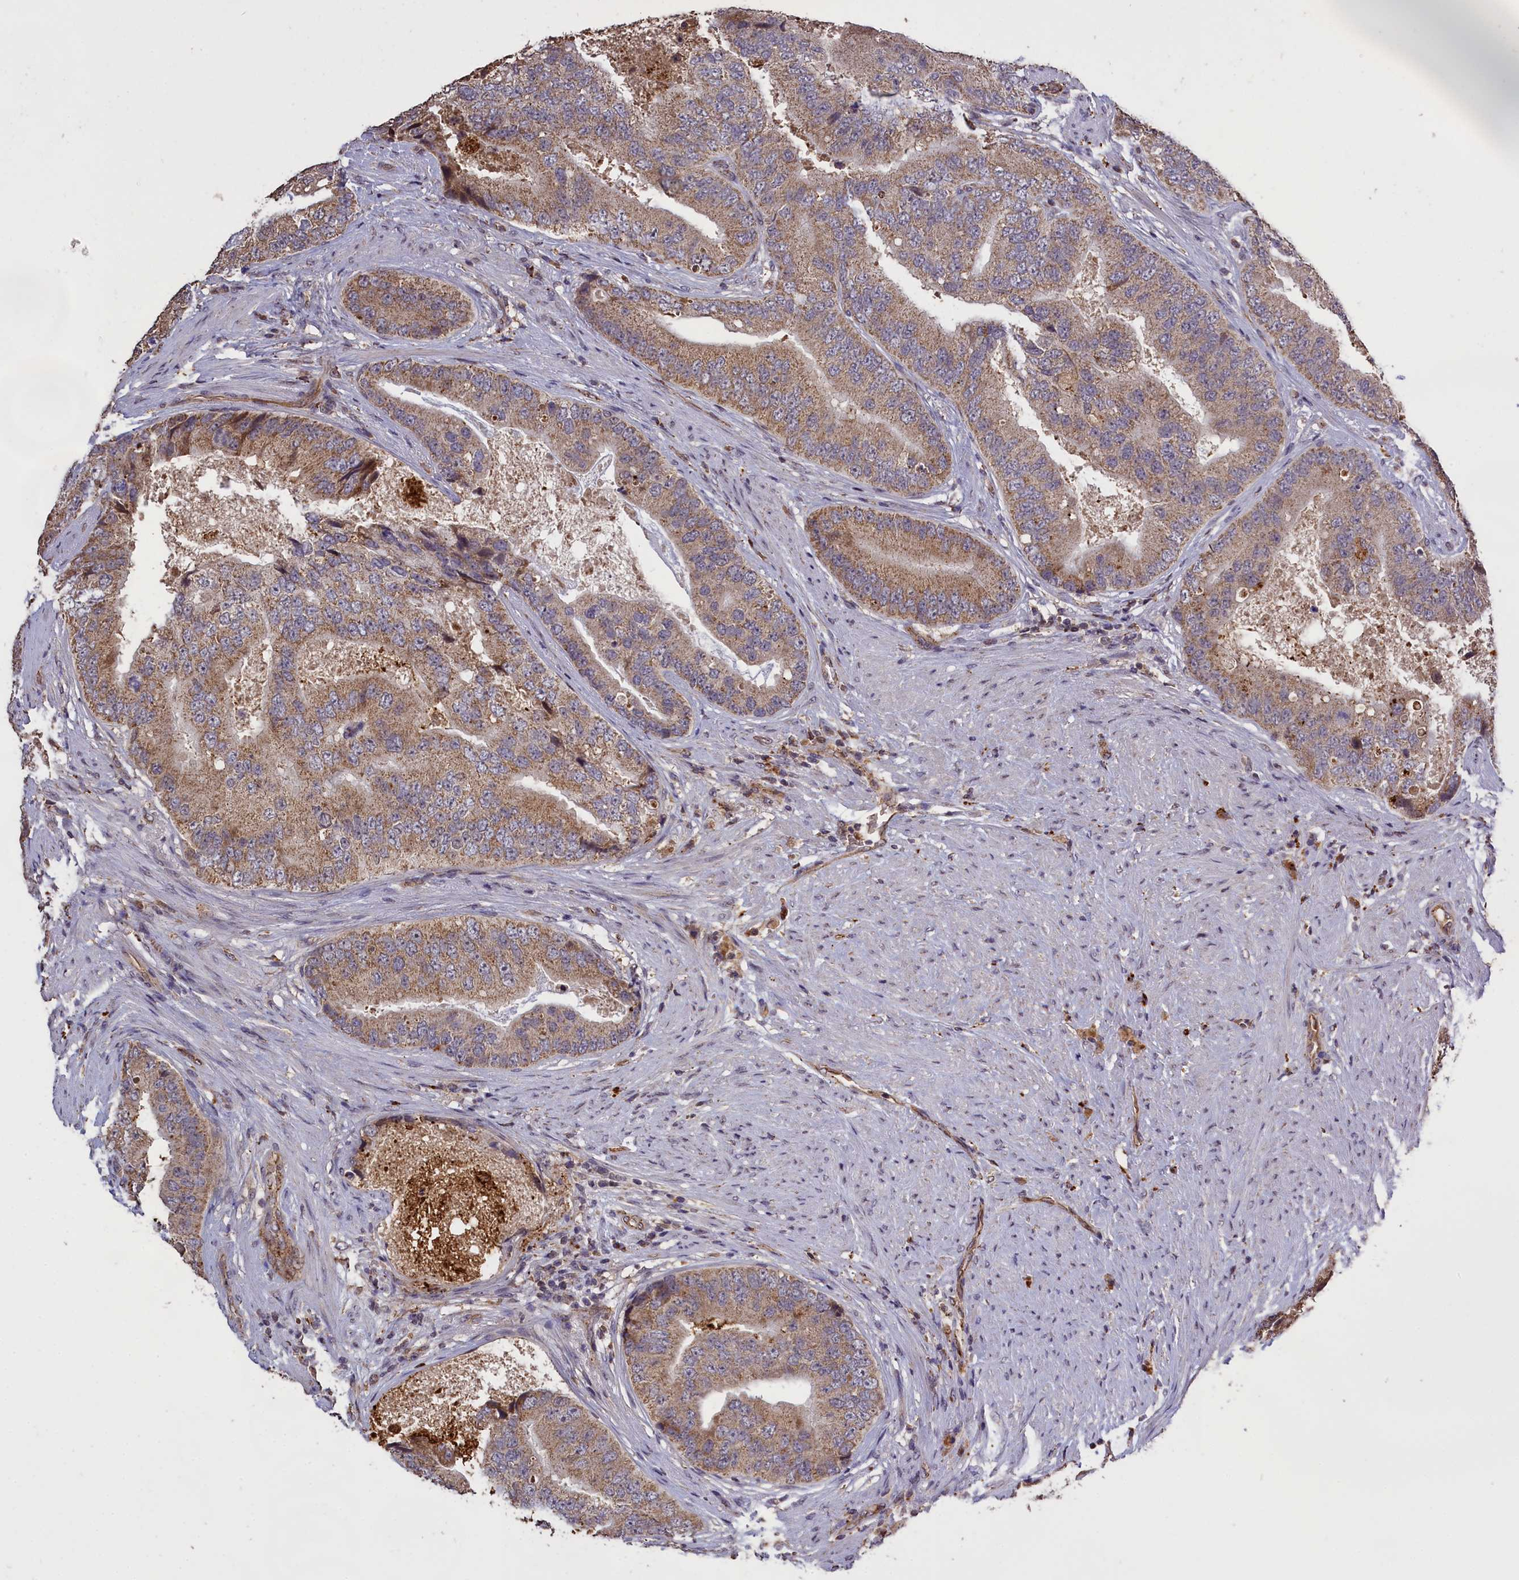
{"staining": {"intensity": "moderate", "quantity": ">75%", "location": "cytoplasmic/membranous"}, "tissue": "prostate cancer", "cell_type": "Tumor cells", "image_type": "cancer", "snomed": [{"axis": "morphology", "description": "Adenocarcinoma, High grade"}, {"axis": "topography", "description": "Prostate"}], "caption": "Prostate cancer (high-grade adenocarcinoma) was stained to show a protein in brown. There is medium levels of moderate cytoplasmic/membranous staining in about >75% of tumor cells. (Brightfield microscopy of DAB IHC at high magnification).", "gene": "CLRN2", "patient": {"sex": "male", "age": 70}}